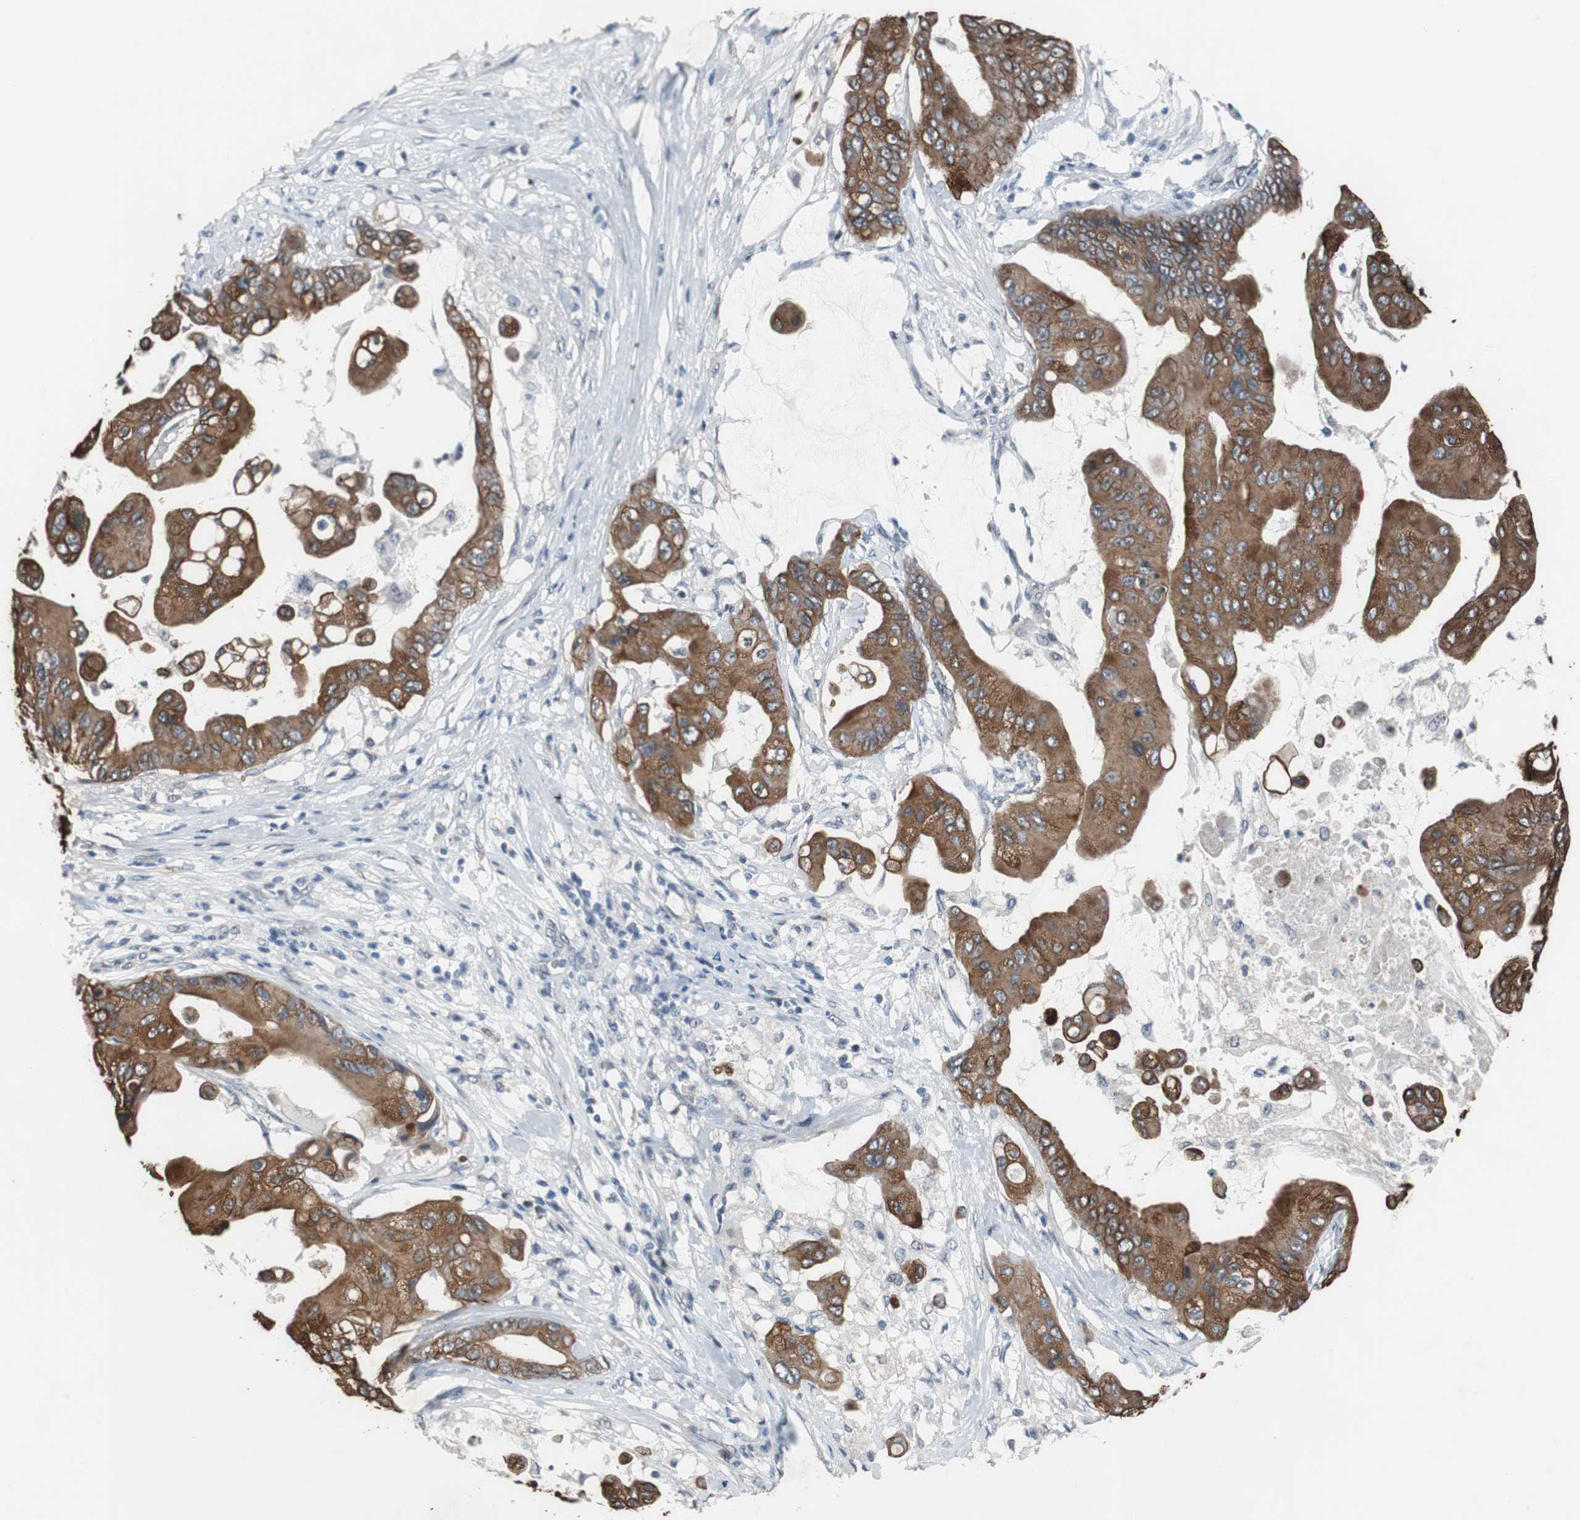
{"staining": {"intensity": "strong", "quantity": ">75%", "location": "cytoplasmic/membranous"}, "tissue": "pancreatic cancer", "cell_type": "Tumor cells", "image_type": "cancer", "snomed": [{"axis": "morphology", "description": "Adenocarcinoma, NOS"}, {"axis": "topography", "description": "Pancreas"}], "caption": "Immunohistochemistry (IHC) image of neoplastic tissue: pancreatic cancer (adenocarcinoma) stained using IHC reveals high levels of strong protein expression localized specifically in the cytoplasmic/membranous of tumor cells, appearing as a cytoplasmic/membranous brown color.", "gene": "USP10", "patient": {"sex": "female", "age": 75}}